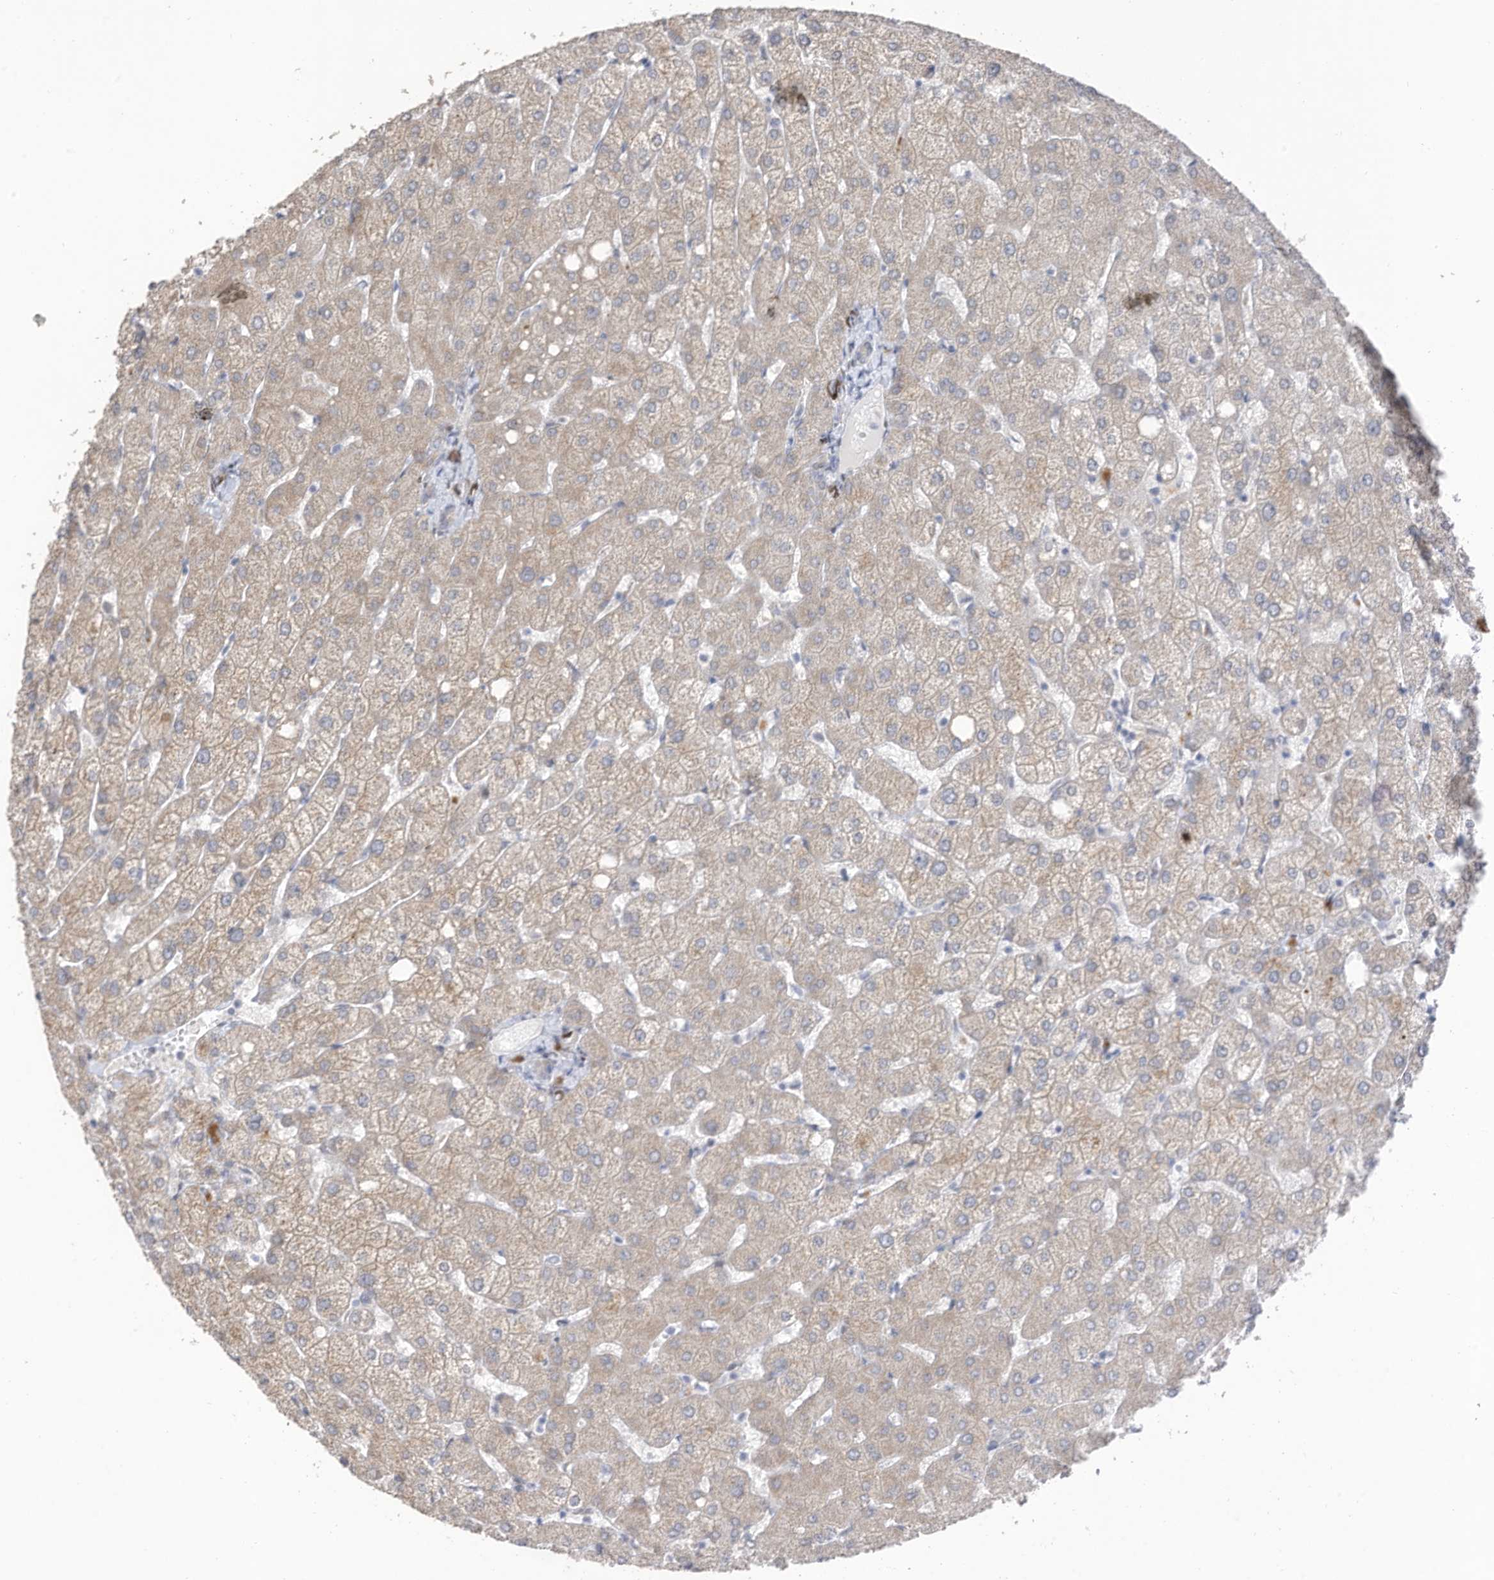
{"staining": {"intensity": "negative", "quantity": "none", "location": "none"}, "tissue": "liver", "cell_type": "Cholangiocytes", "image_type": "normal", "snomed": [{"axis": "morphology", "description": "Normal tissue, NOS"}, {"axis": "topography", "description": "Liver"}], "caption": "This micrograph is of normal liver stained with IHC to label a protein in brown with the nuclei are counter-stained blue. There is no expression in cholangiocytes. The staining is performed using DAB brown chromogen with nuclei counter-stained in using hematoxylin.", "gene": "RABL3", "patient": {"sex": "female", "age": 54}}